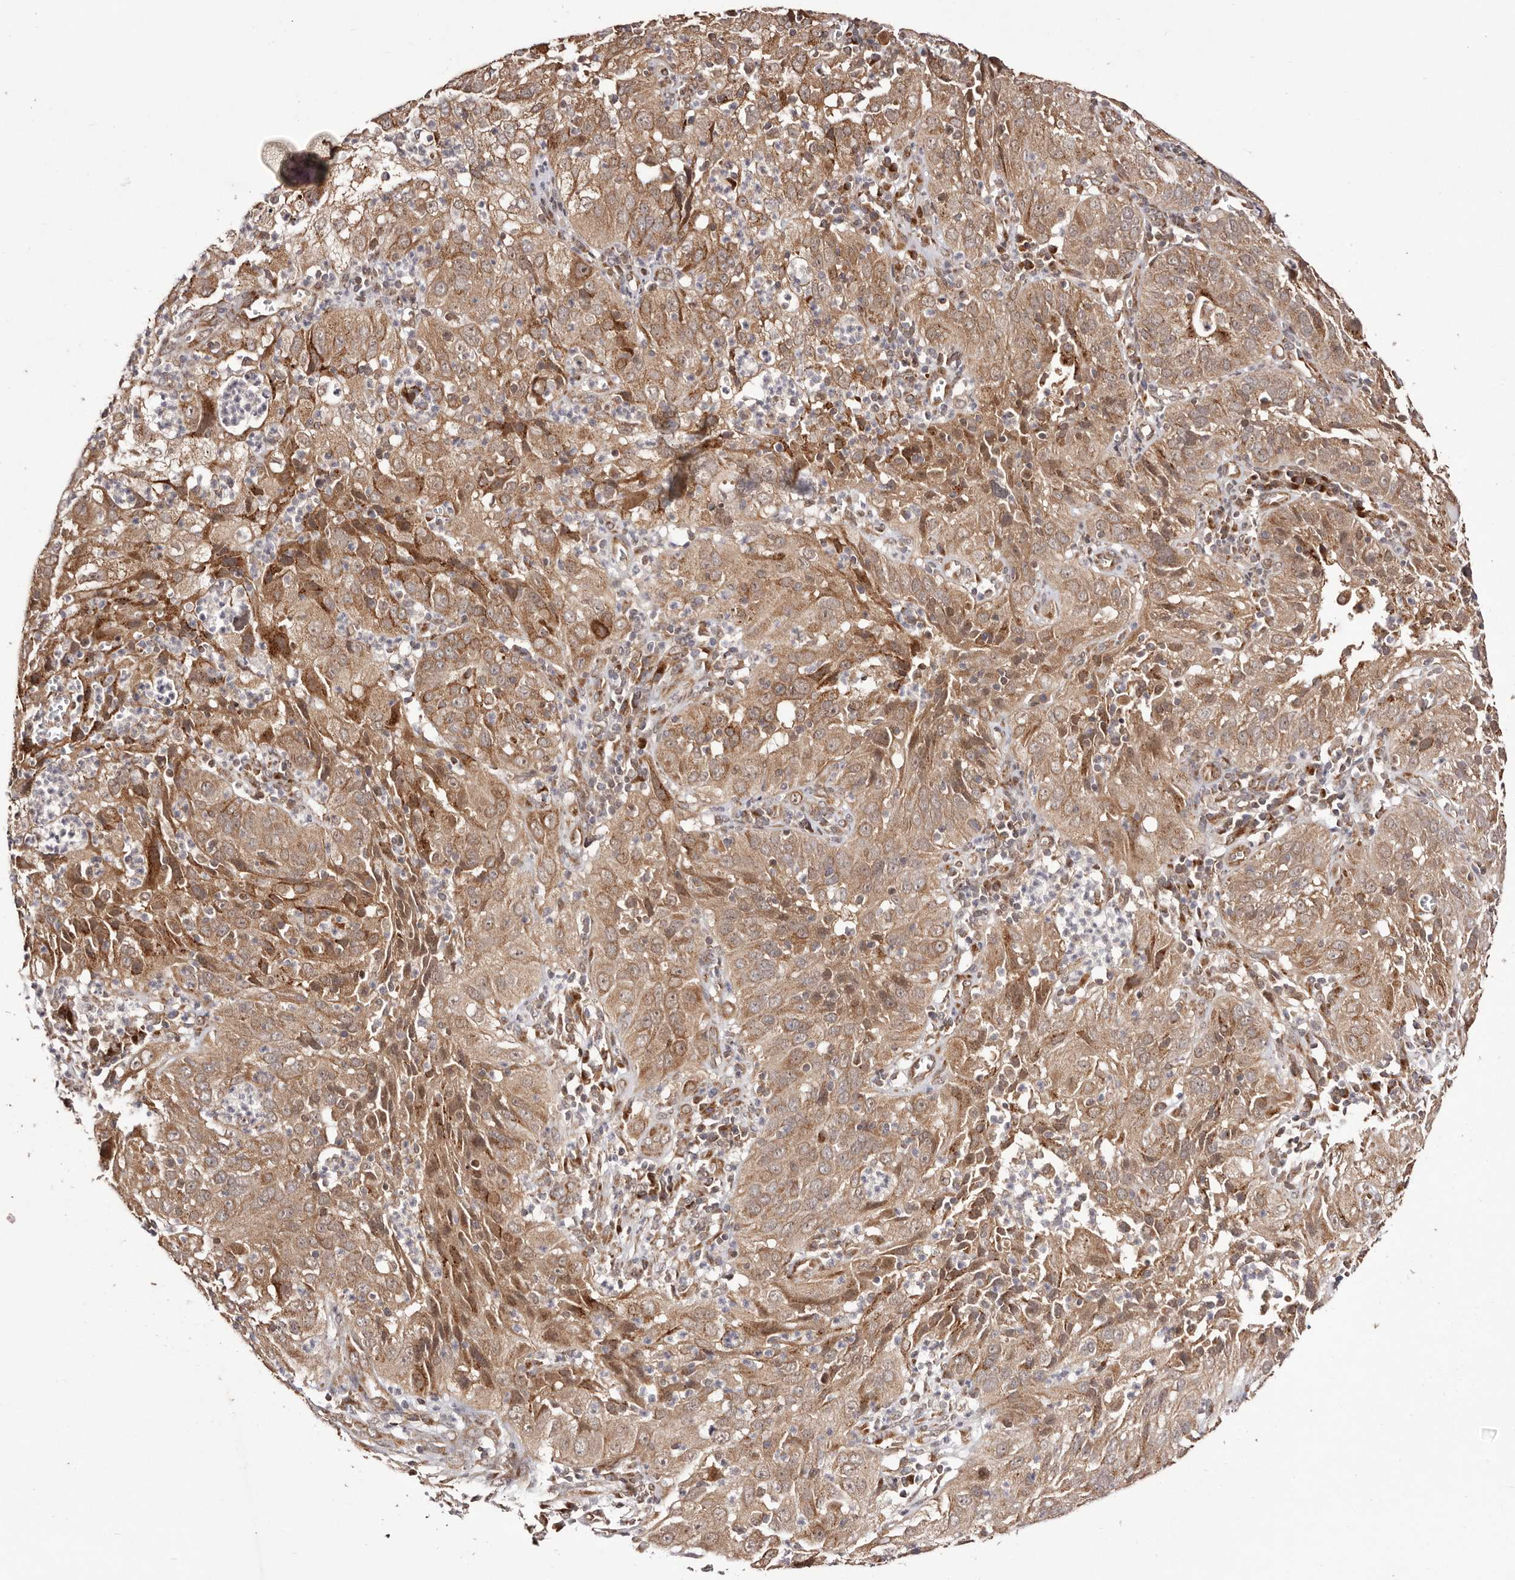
{"staining": {"intensity": "moderate", "quantity": ">75%", "location": "cytoplasmic/membranous"}, "tissue": "cervical cancer", "cell_type": "Tumor cells", "image_type": "cancer", "snomed": [{"axis": "morphology", "description": "Squamous cell carcinoma, NOS"}, {"axis": "topography", "description": "Cervix"}], "caption": "Brown immunohistochemical staining in cervical cancer (squamous cell carcinoma) displays moderate cytoplasmic/membranous staining in about >75% of tumor cells. Nuclei are stained in blue.", "gene": "EGR3", "patient": {"sex": "female", "age": 32}}